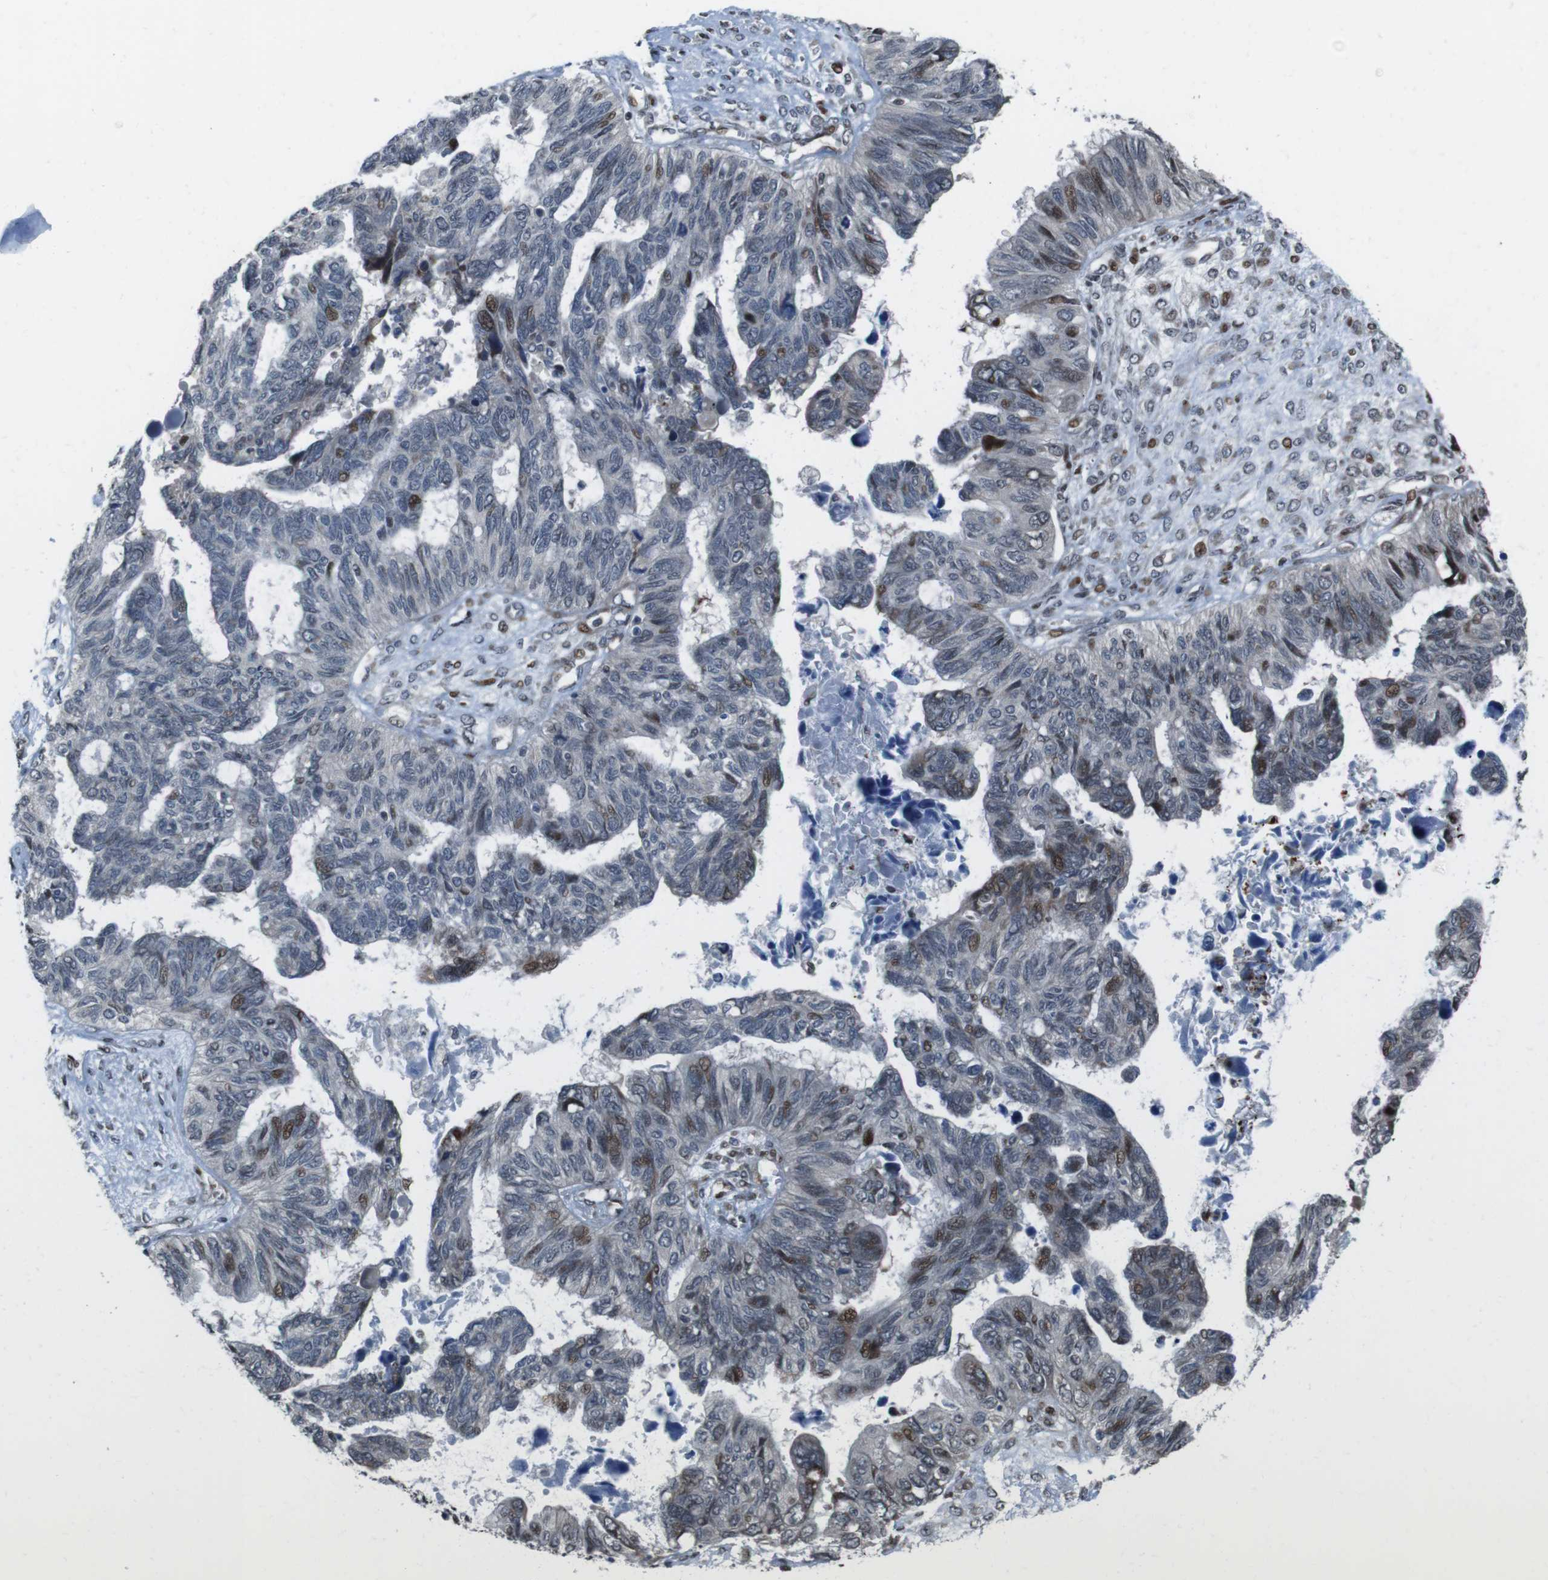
{"staining": {"intensity": "moderate", "quantity": "25%-75%", "location": "cytoplasmic/membranous,nuclear"}, "tissue": "ovarian cancer", "cell_type": "Tumor cells", "image_type": "cancer", "snomed": [{"axis": "morphology", "description": "Cystadenocarcinoma, serous, NOS"}, {"axis": "topography", "description": "Ovary"}], "caption": "High-power microscopy captured an IHC micrograph of ovarian serous cystadenocarcinoma, revealing moderate cytoplasmic/membranous and nuclear staining in about 25%-75% of tumor cells.", "gene": "PBRM1", "patient": {"sex": "female", "age": 79}}